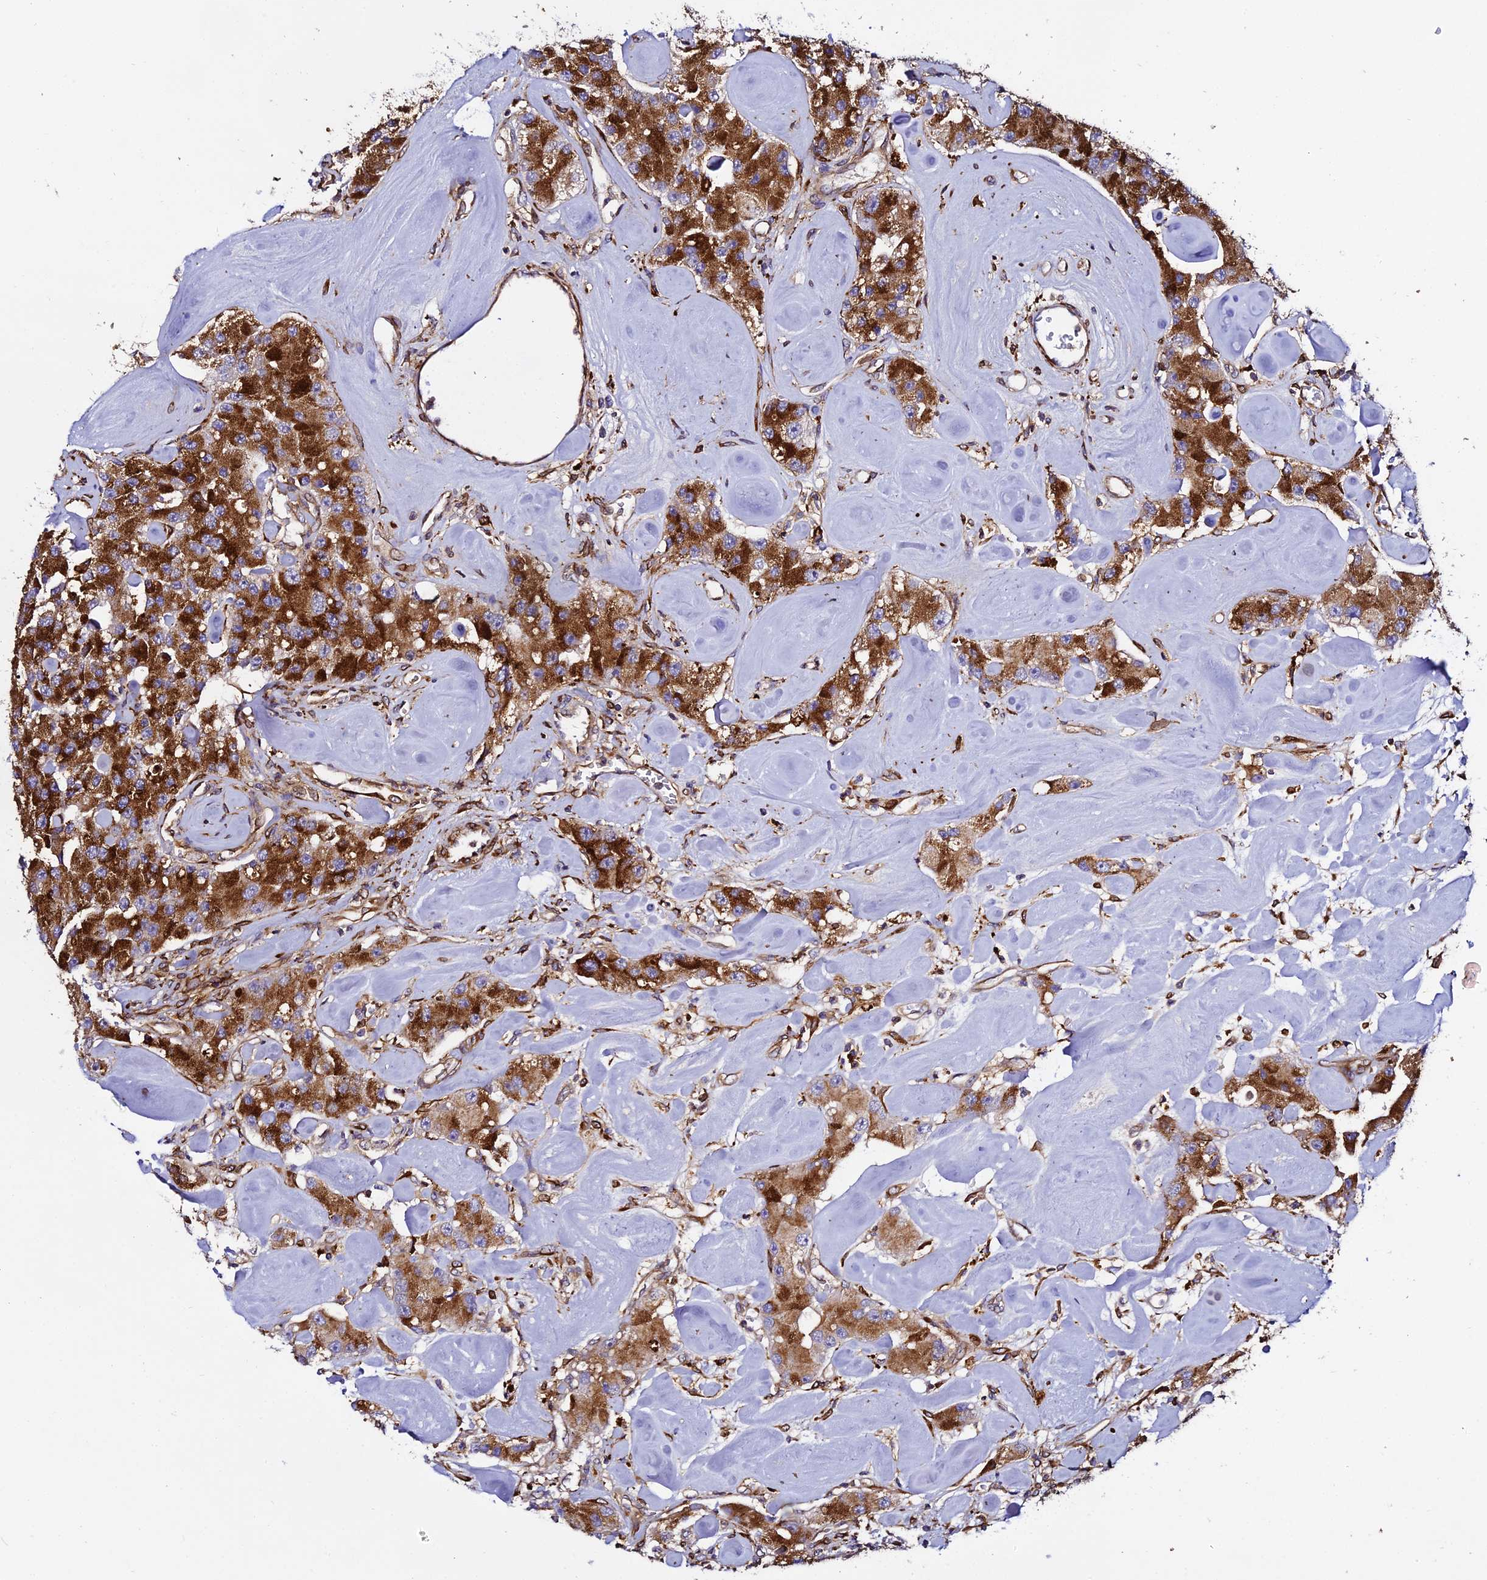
{"staining": {"intensity": "strong", "quantity": ">75%", "location": "cytoplasmic/membranous"}, "tissue": "carcinoid", "cell_type": "Tumor cells", "image_type": "cancer", "snomed": [{"axis": "morphology", "description": "Carcinoid, malignant, NOS"}, {"axis": "topography", "description": "Pancreas"}], "caption": "Carcinoid was stained to show a protein in brown. There is high levels of strong cytoplasmic/membranous expression in about >75% of tumor cells.", "gene": "TRPV2", "patient": {"sex": "male", "age": 41}}